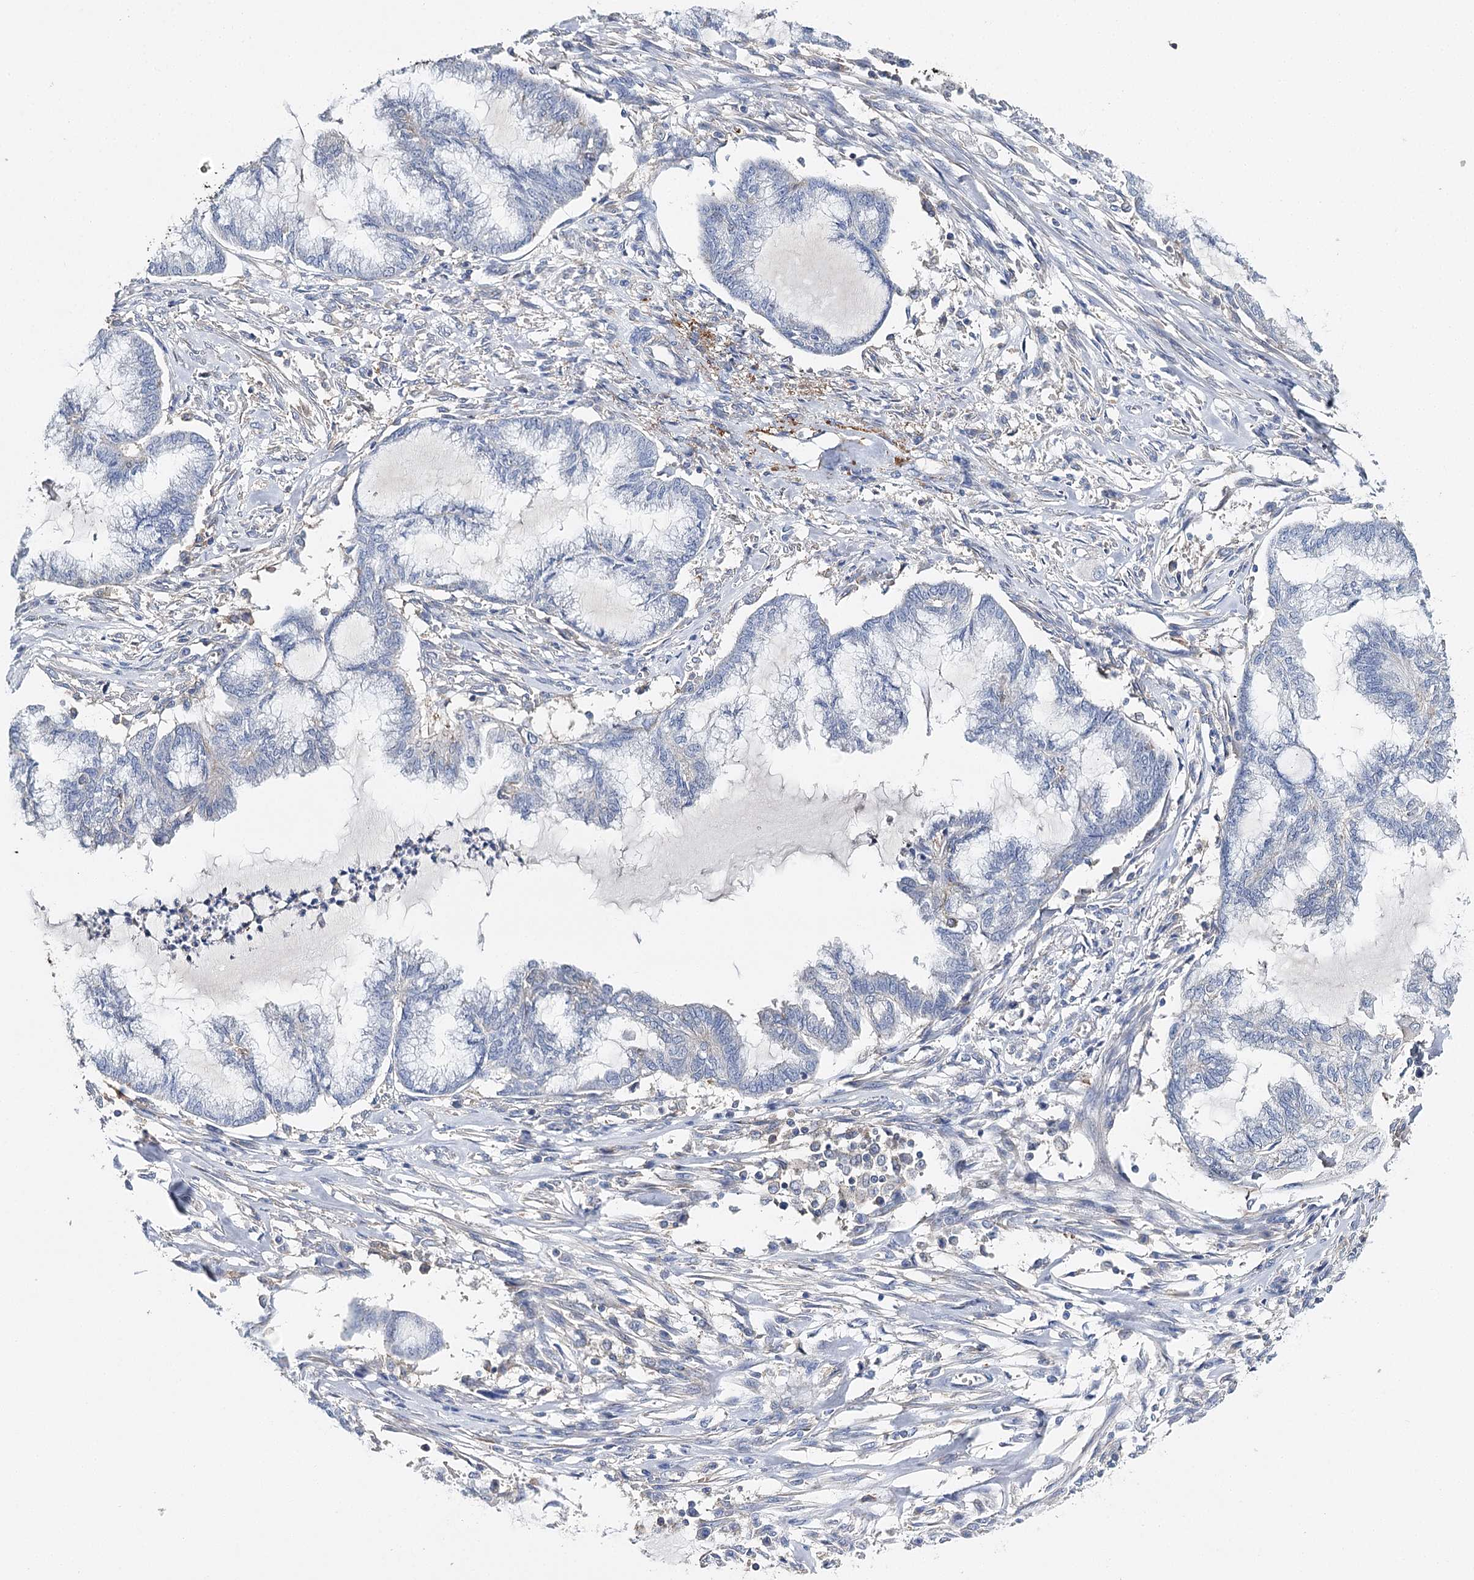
{"staining": {"intensity": "negative", "quantity": "none", "location": "none"}, "tissue": "endometrial cancer", "cell_type": "Tumor cells", "image_type": "cancer", "snomed": [{"axis": "morphology", "description": "Adenocarcinoma, NOS"}, {"axis": "topography", "description": "Endometrium"}], "caption": "Micrograph shows no significant protein positivity in tumor cells of endometrial adenocarcinoma.", "gene": "EPYC", "patient": {"sex": "female", "age": 86}}